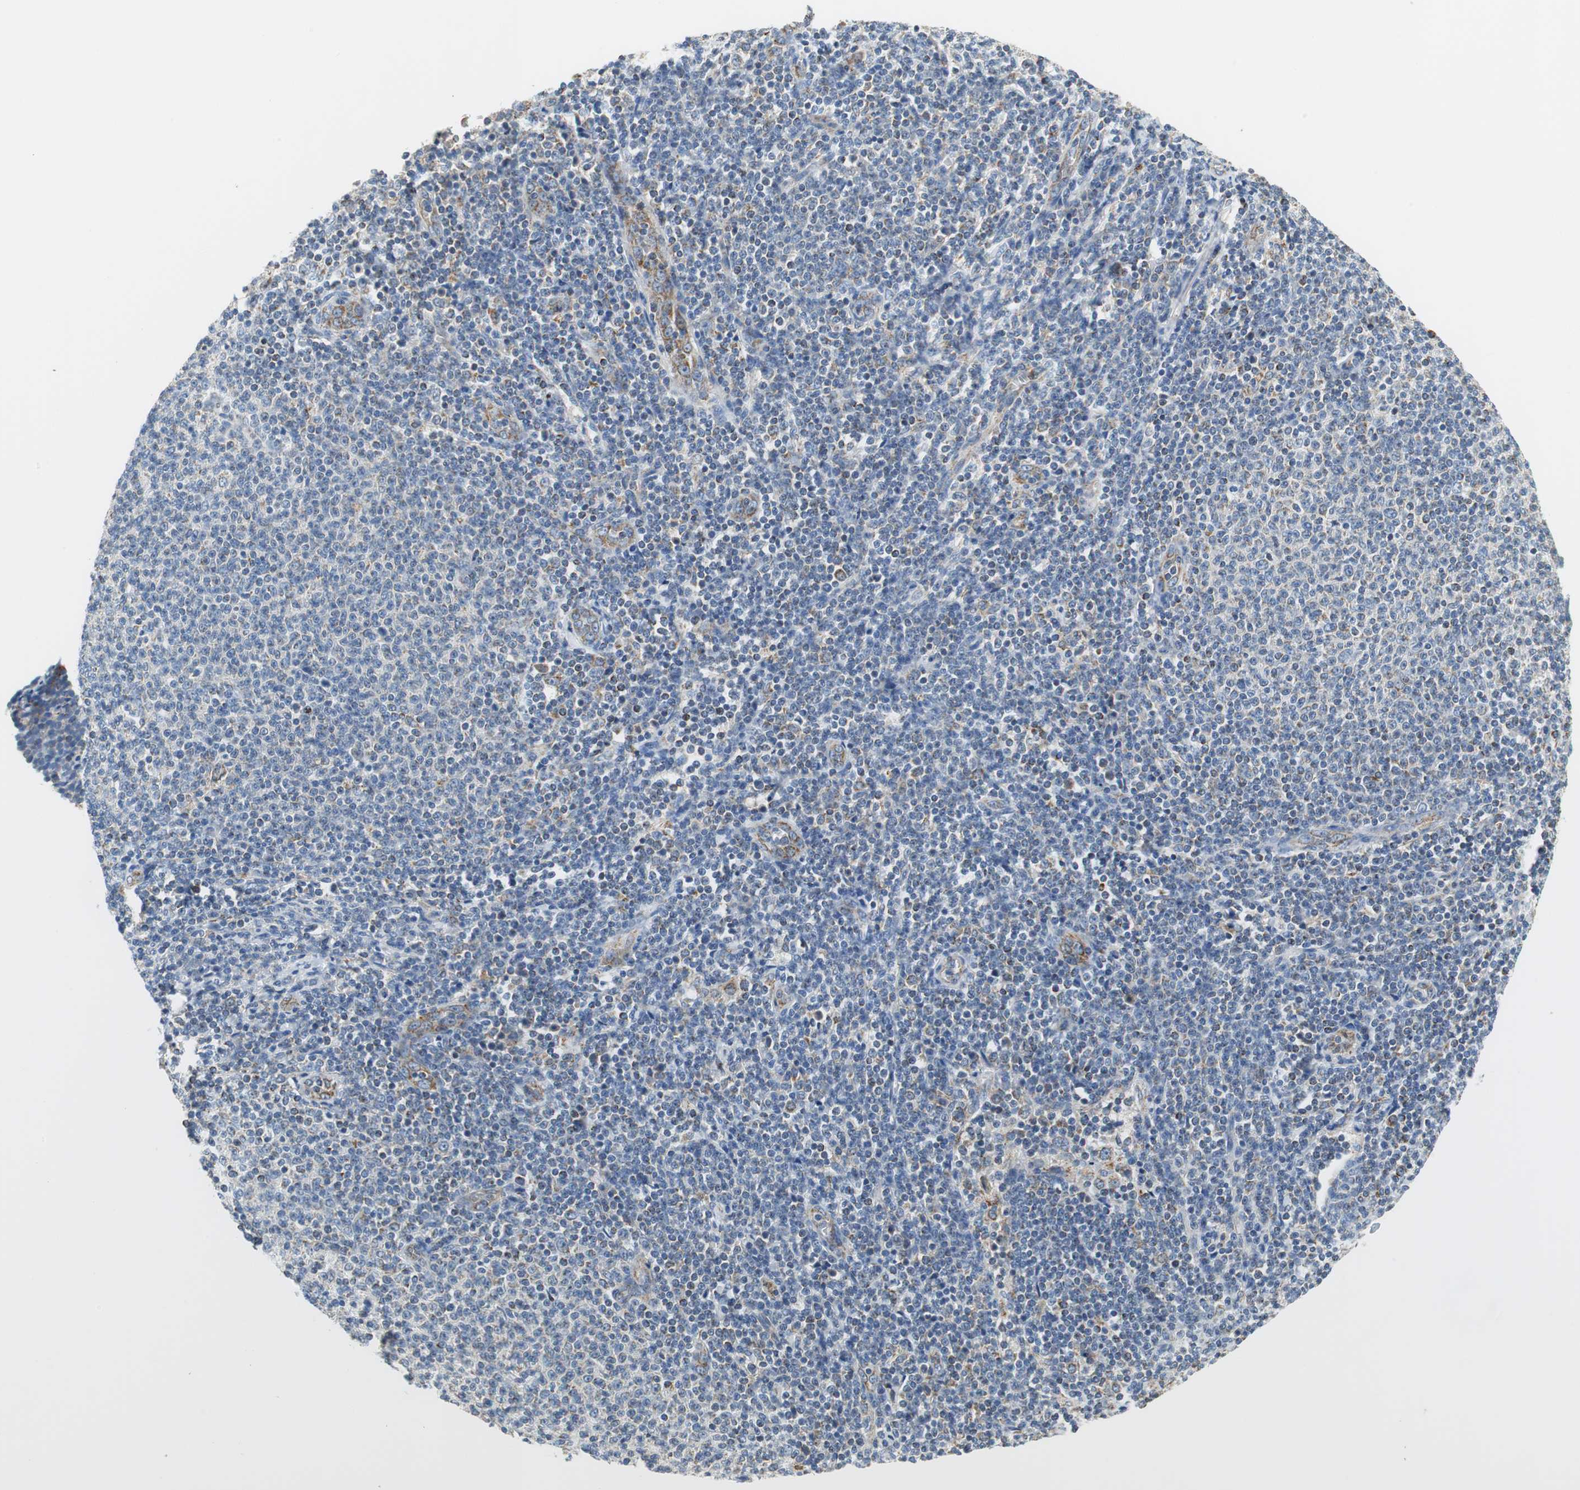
{"staining": {"intensity": "negative", "quantity": "none", "location": "none"}, "tissue": "lymphoma", "cell_type": "Tumor cells", "image_type": "cancer", "snomed": [{"axis": "morphology", "description": "Malignant lymphoma, non-Hodgkin's type, Low grade"}, {"axis": "topography", "description": "Lymph node"}], "caption": "A micrograph of human lymphoma is negative for staining in tumor cells.", "gene": "GSTK1", "patient": {"sex": "male", "age": 66}}